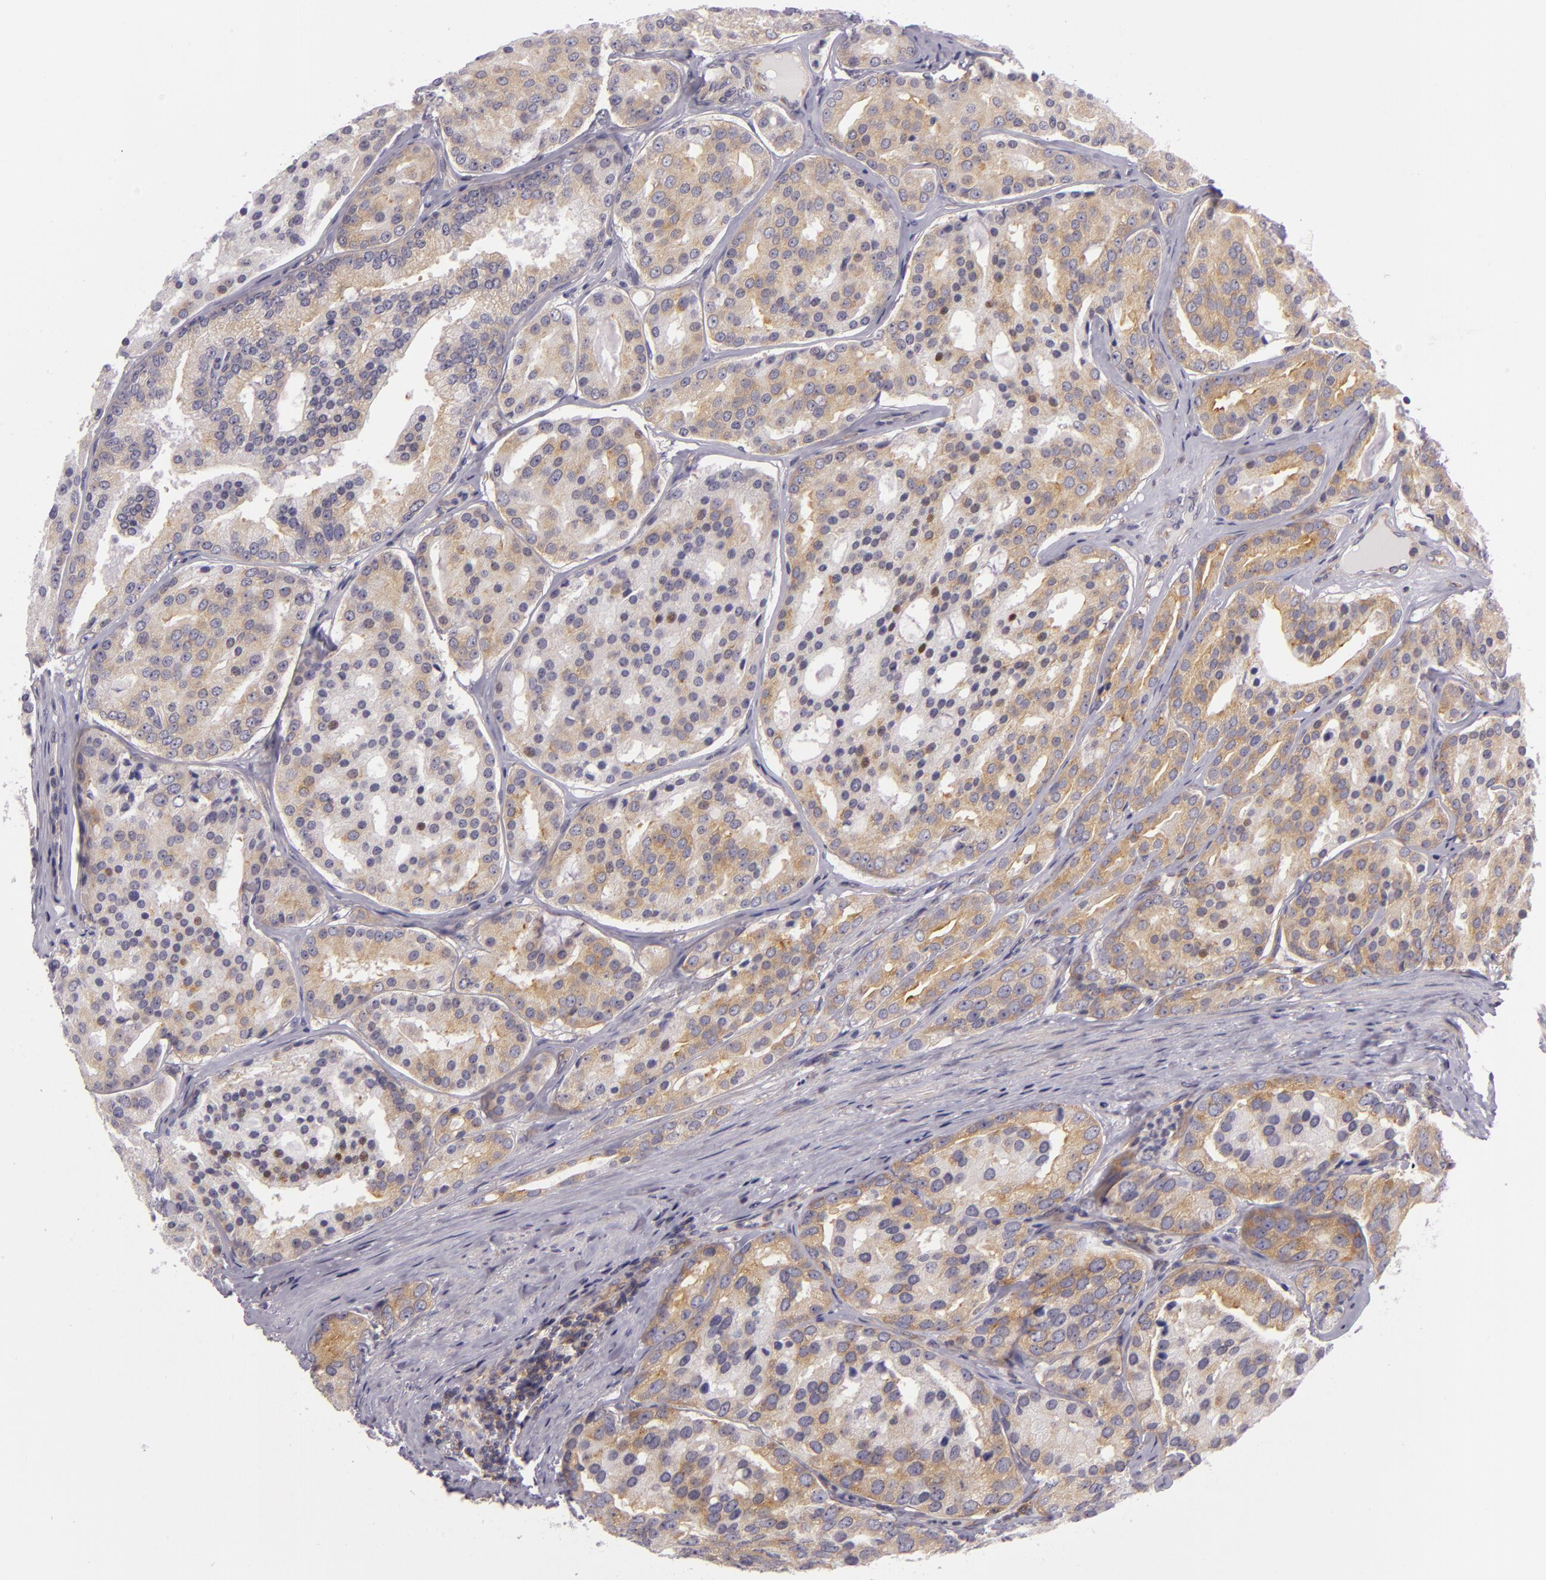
{"staining": {"intensity": "weak", "quantity": "25%-75%", "location": "cytoplasmic/membranous"}, "tissue": "prostate cancer", "cell_type": "Tumor cells", "image_type": "cancer", "snomed": [{"axis": "morphology", "description": "Adenocarcinoma, High grade"}, {"axis": "topography", "description": "Prostate"}], "caption": "Immunohistochemistry (IHC) histopathology image of human adenocarcinoma (high-grade) (prostate) stained for a protein (brown), which demonstrates low levels of weak cytoplasmic/membranous staining in about 25%-75% of tumor cells.", "gene": "UPF3B", "patient": {"sex": "male", "age": 64}}